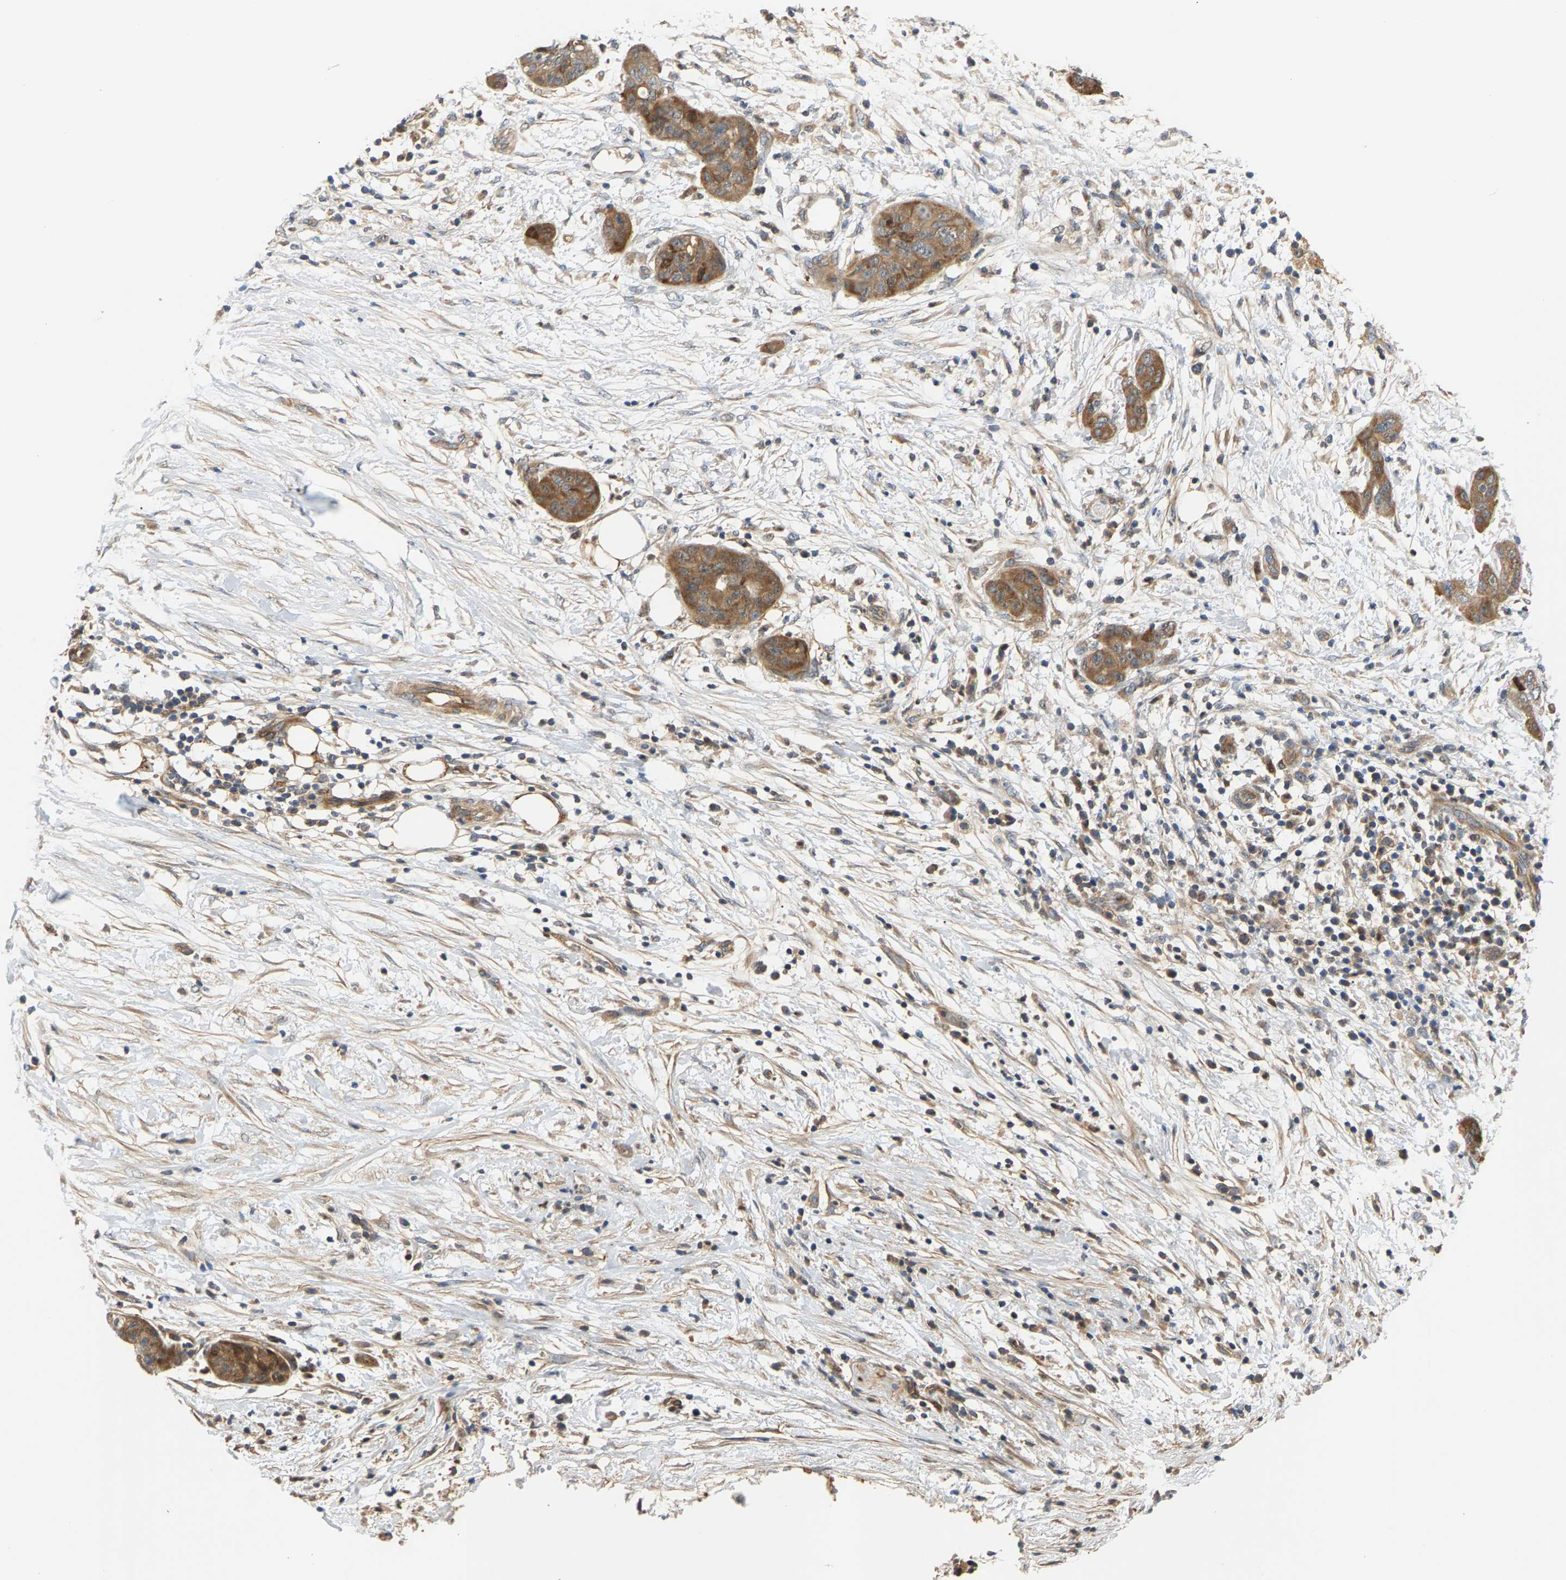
{"staining": {"intensity": "moderate", "quantity": ">75%", "location": "cytoplasmic/membranous"}, "tissue": "pancreatic cancer", "cell_type": "Tumor cells", "image_type": "cancer", "snomed": [{"axis": "morphology", "description": "Adenocarcinoma, NOS"}, {"axis": "topography", "description": "Pancreas"}], "caption": "A medium amount of moderate cytoplasmic/membranous staining is appreciated in about >75% of tumor cells in pancreatic cancer tissue.", "gene": "KRTAP27-1", "patient": {"sex": "female", "age": 78}}